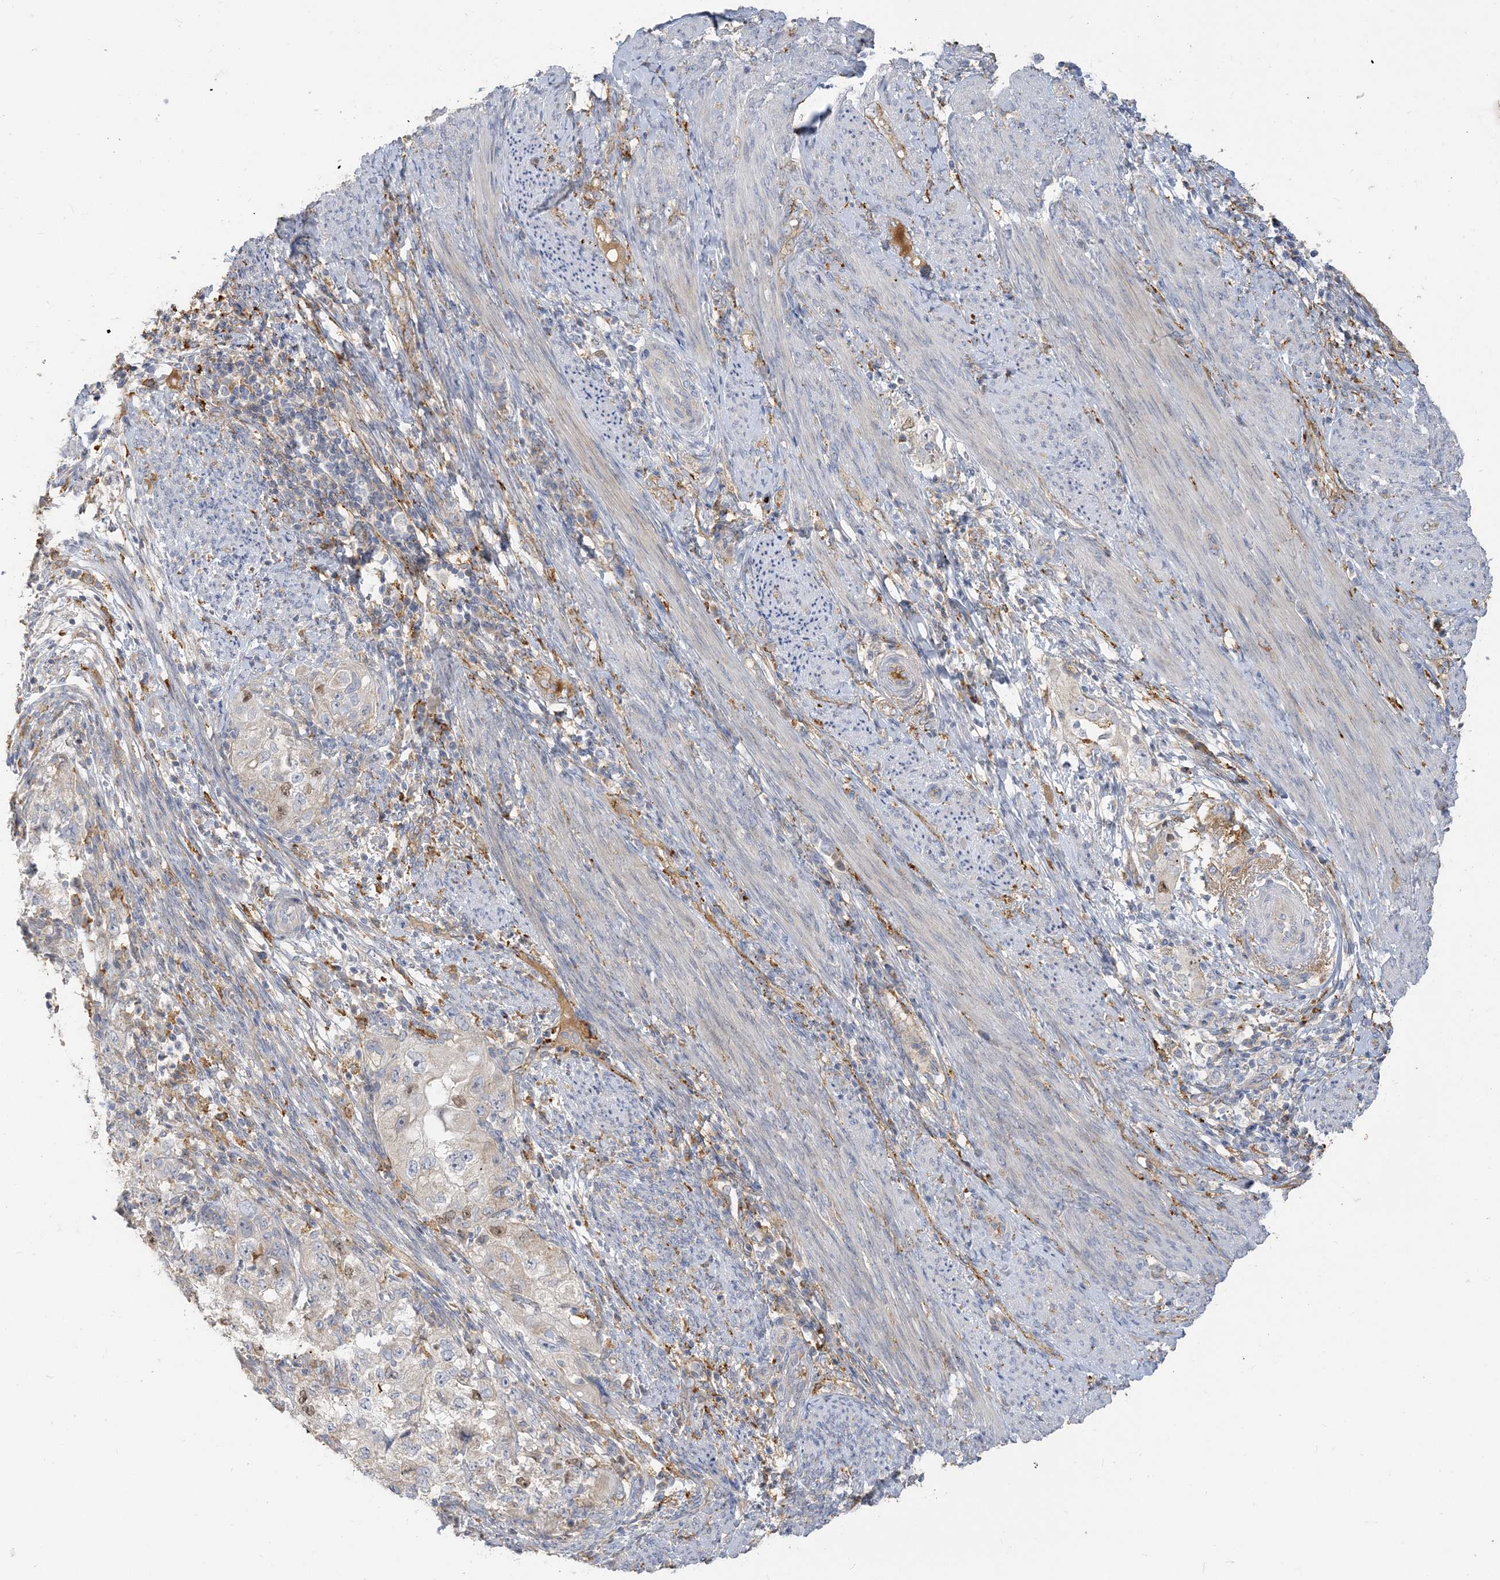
{"staining": {"intensity": "moderate", "quantity": "<25%", "location": "nuclear"}, "tissue": "endometrial cancer", "cell_type": "Tumor cells", "image_type": "cancer", "snomed": [{"axis": "morphology", "description": "Adenocarcinoma, NOS"}, {"axis": "topography", "description": "Endometrium"}], "caption": "The histopathology image demonstrates a brown stain indicating the presence of a protein in the nuclear of tumor cells in endometrial adenocarcinoma. The staining was performed using DAB to visualize the protein expression in brown, while the nuclei were stained in blue with hematoxylin (Magnification: 20x).", "gene": "PEAR1", "patient": {"sex": "female", "age": 85}}